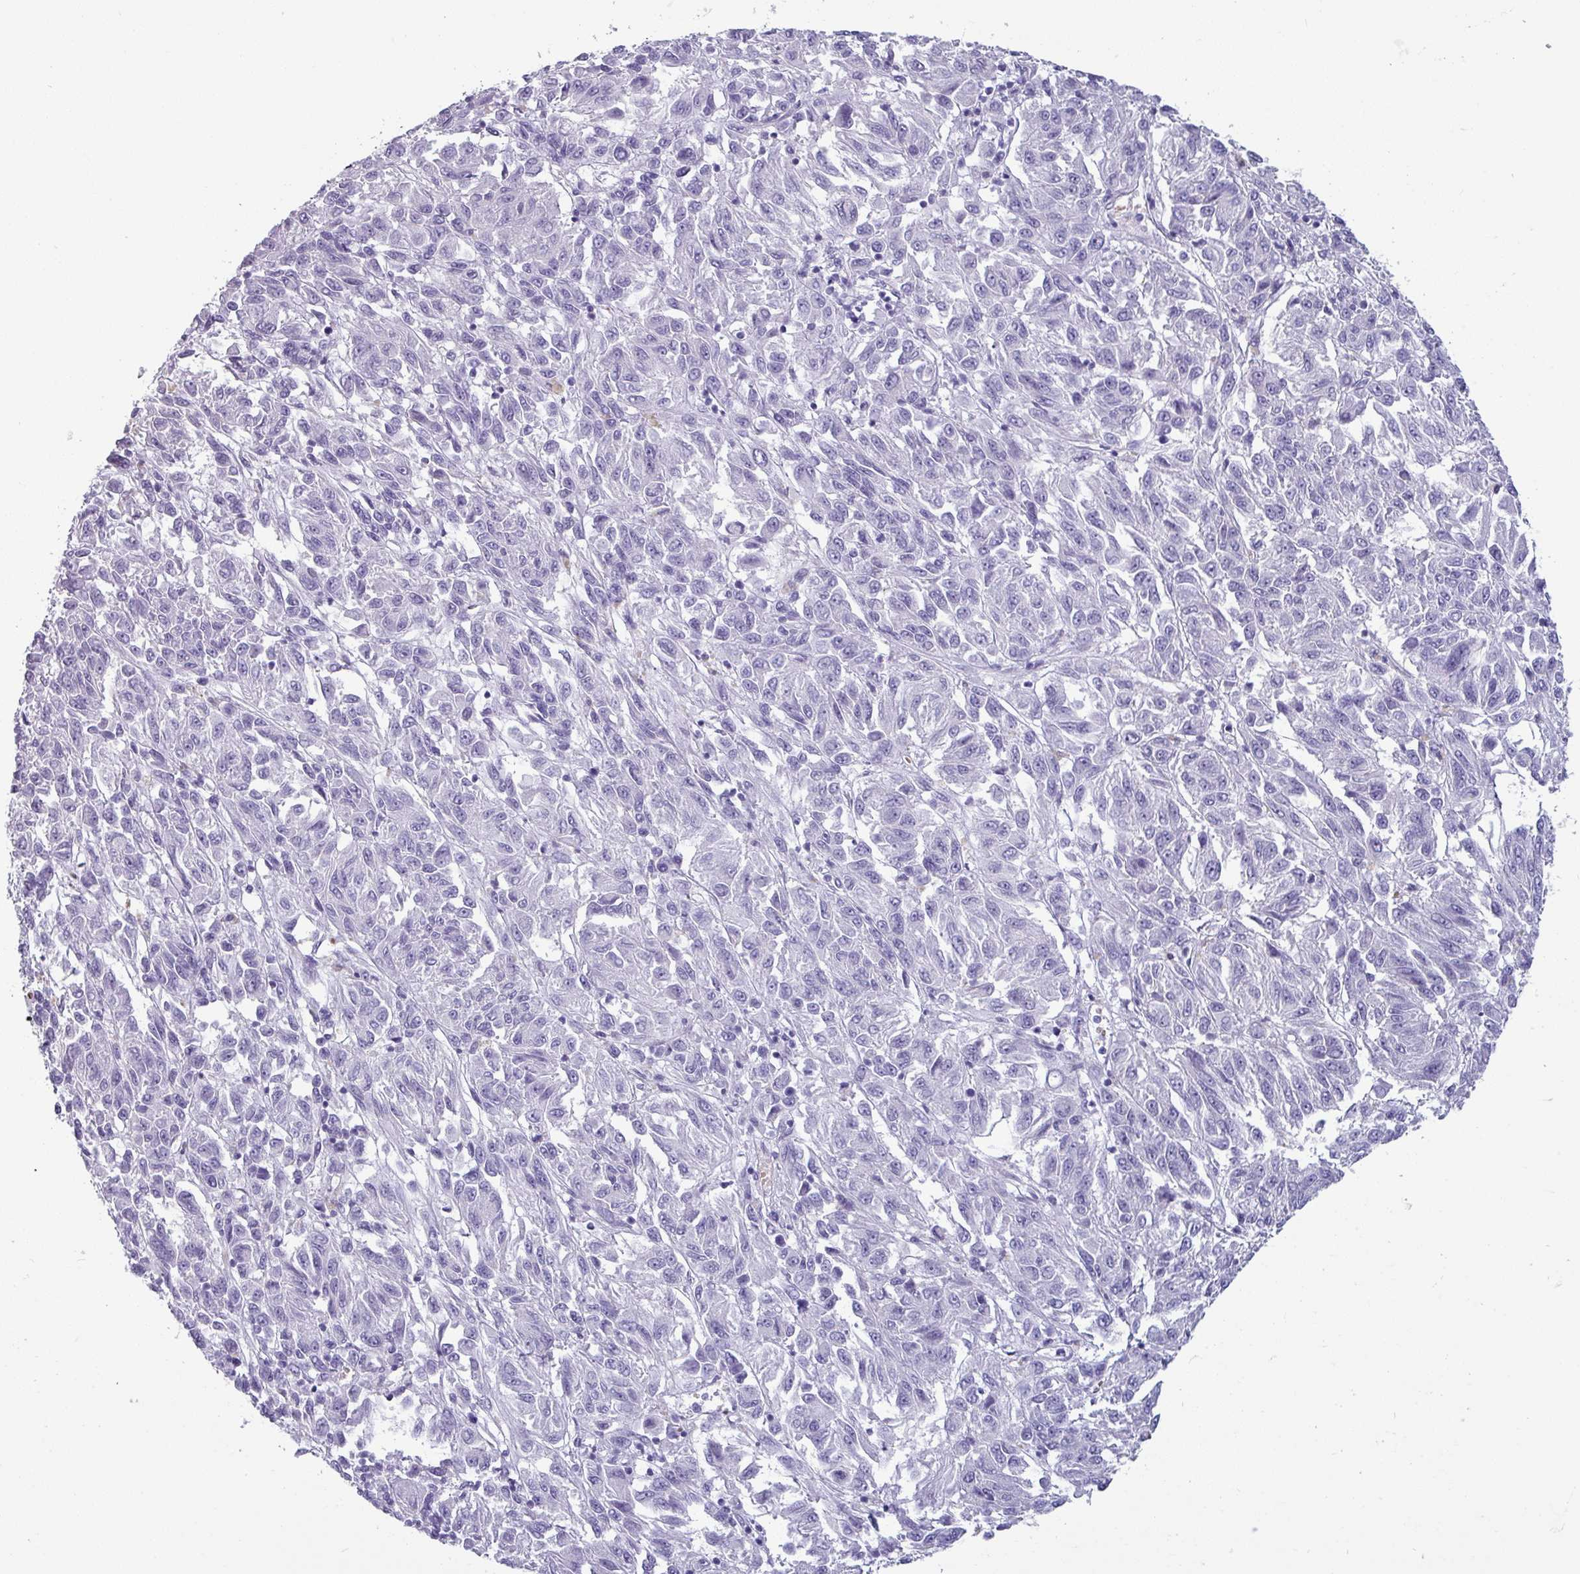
{"staining": {"intensity": "negative", "quantity": "none", "location": "none"}, "tissue": "melanoma", "cell_type": "Tumor cells", "image_type": "cancer", "snomed": [{"axis": "morphology", "description": "Malignant melanoma, Metastatic site"}, {"axis": "topography", "description": "Lung"}], "caption": "This is an IHC histopathology image of human malignant melanoma (metastatic site). There is no positivity in tumor cells.", "gene": "CRYBB2", "patient": {"sex": "male", "age": 64}}